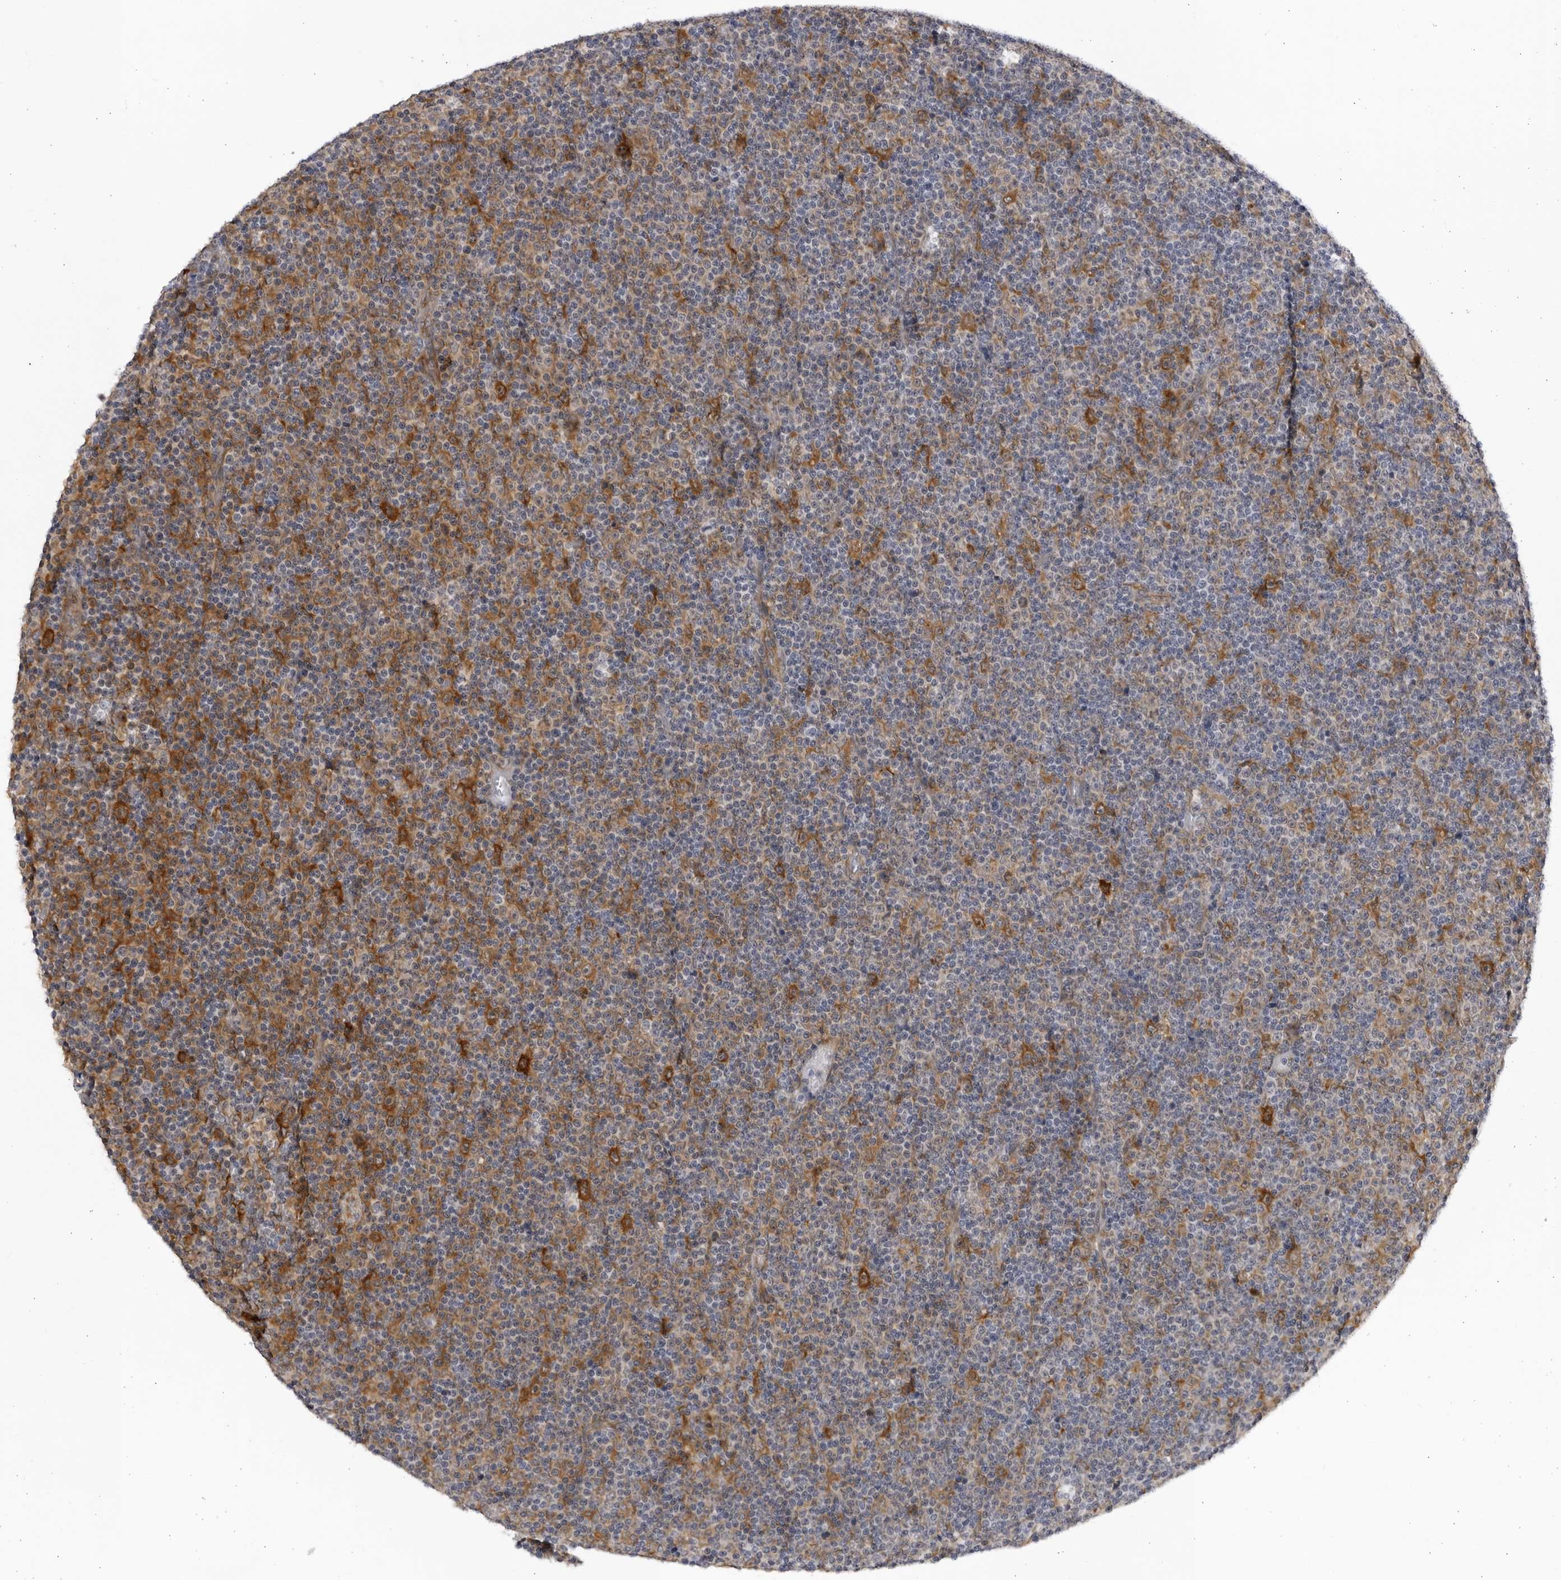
{"staining": {"intensity": "negative", "quantity": "none", "location": "none"}, "tissue": "lymphoma", "cell_type": "Tumor cells", "image_type": "cancer", "snomed": [{"axis": "morphology", "description": "Malignant lymphoma, non-Hodgkin's type, Low grade"}, {"axis": "topography", "description": "Lymph node"}], "caption": "Image shows no significant protein staining in tumor cells of lymphoma.", "gene": "BMP2K", "patient": {"sex": "female", "age": 67}}